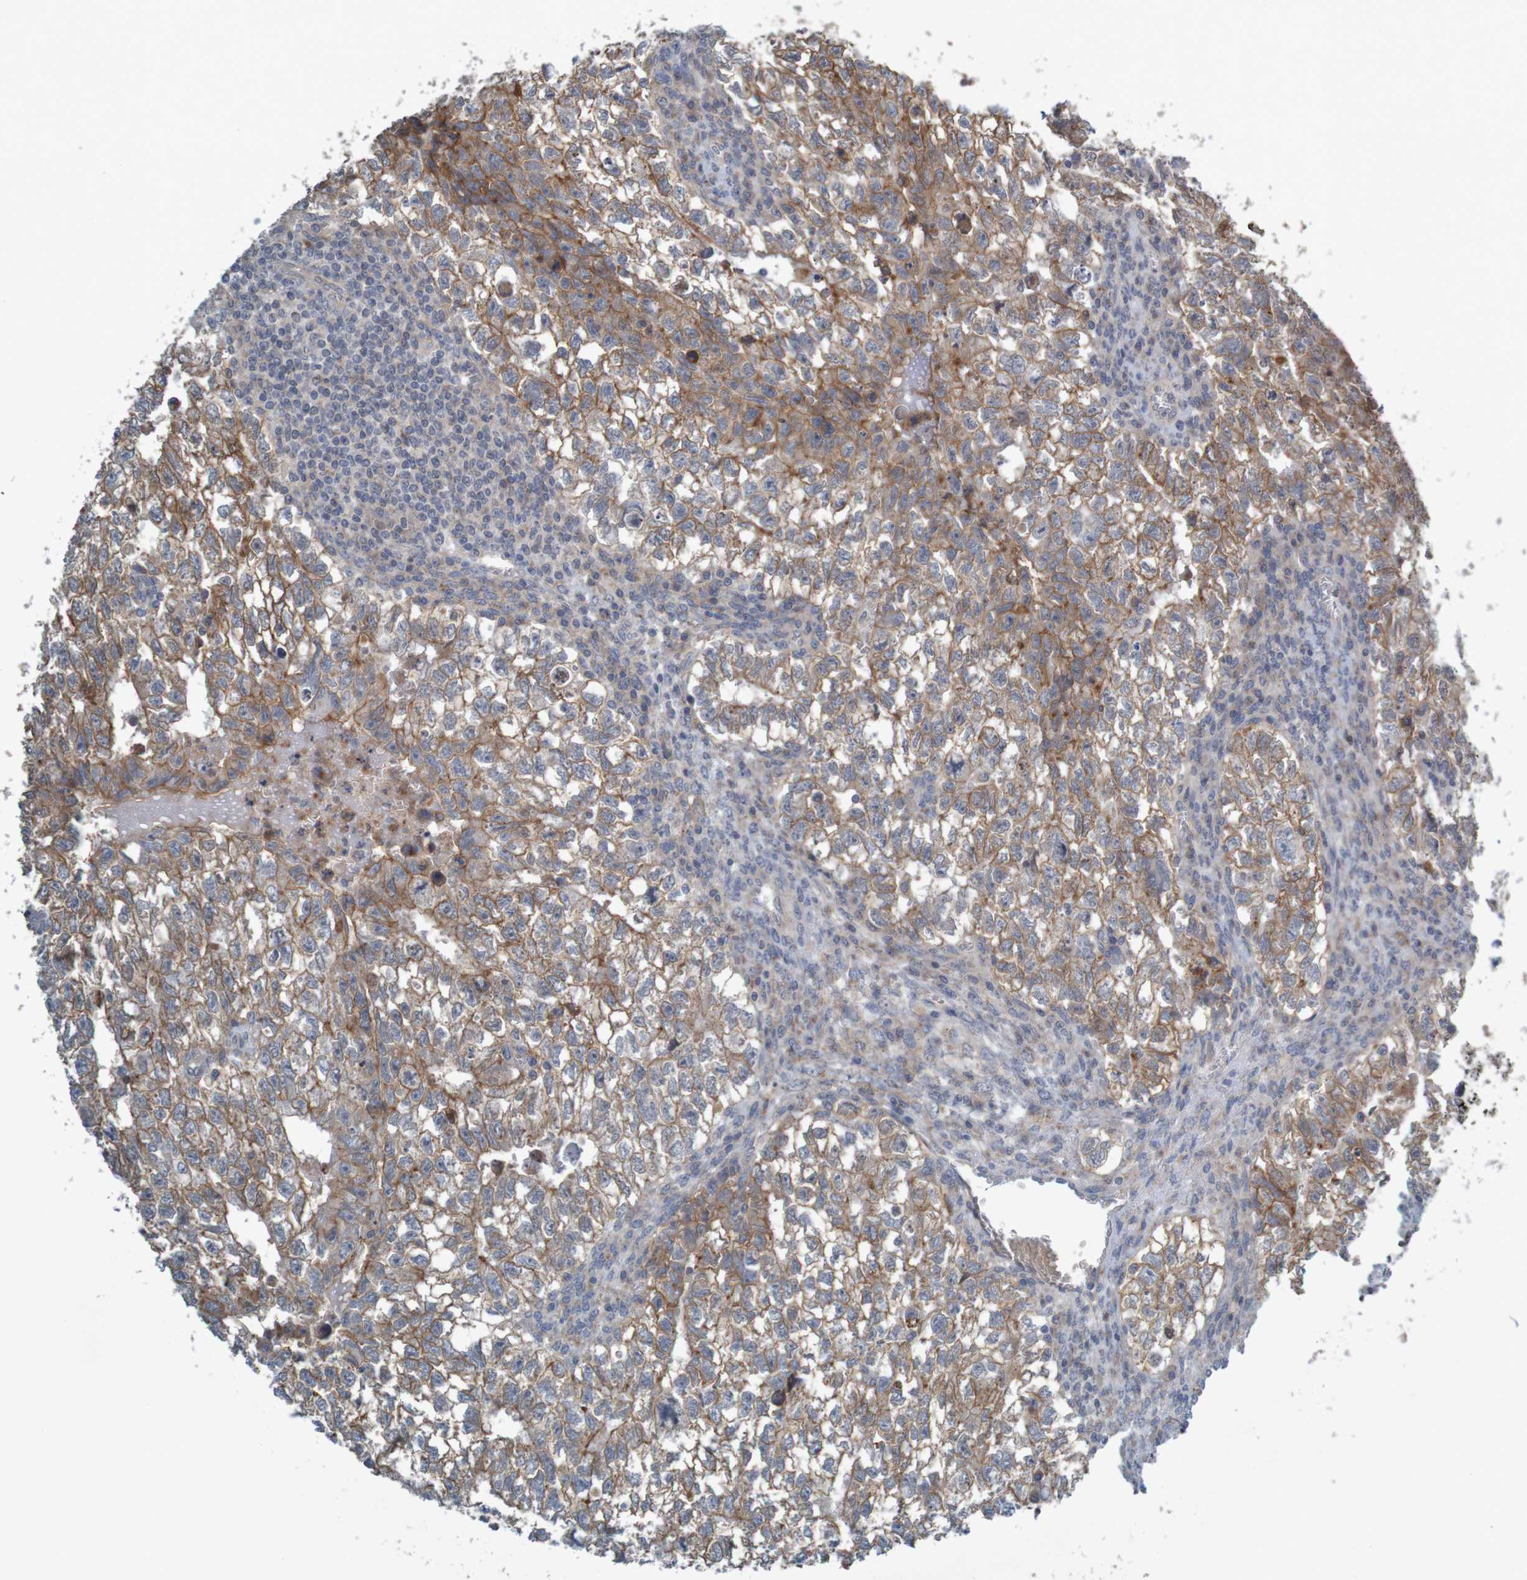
{"staining": {"intensity": "moderate", "quantity": ">75%", "location": "cytoplasmic/membranous"}, "tissue": "testis cancer", "cell_type": "Tumor cells", "image_type": "cancer", "snomed": [{"axis": "morphology", "description": "Seminoma, NOS"}, {"axis": "morphology", "description": "Carcinoma, Embryonal, NOS"}, {"axis": "topography", "description": "Testis"}], "caption": "Moderate cytoplasmic/membranous expression is appreciated in about >75% of tumor cells in testis cancer.", "gene": "B3GAT2", "patient": {"sex": "male", "age": 38}}